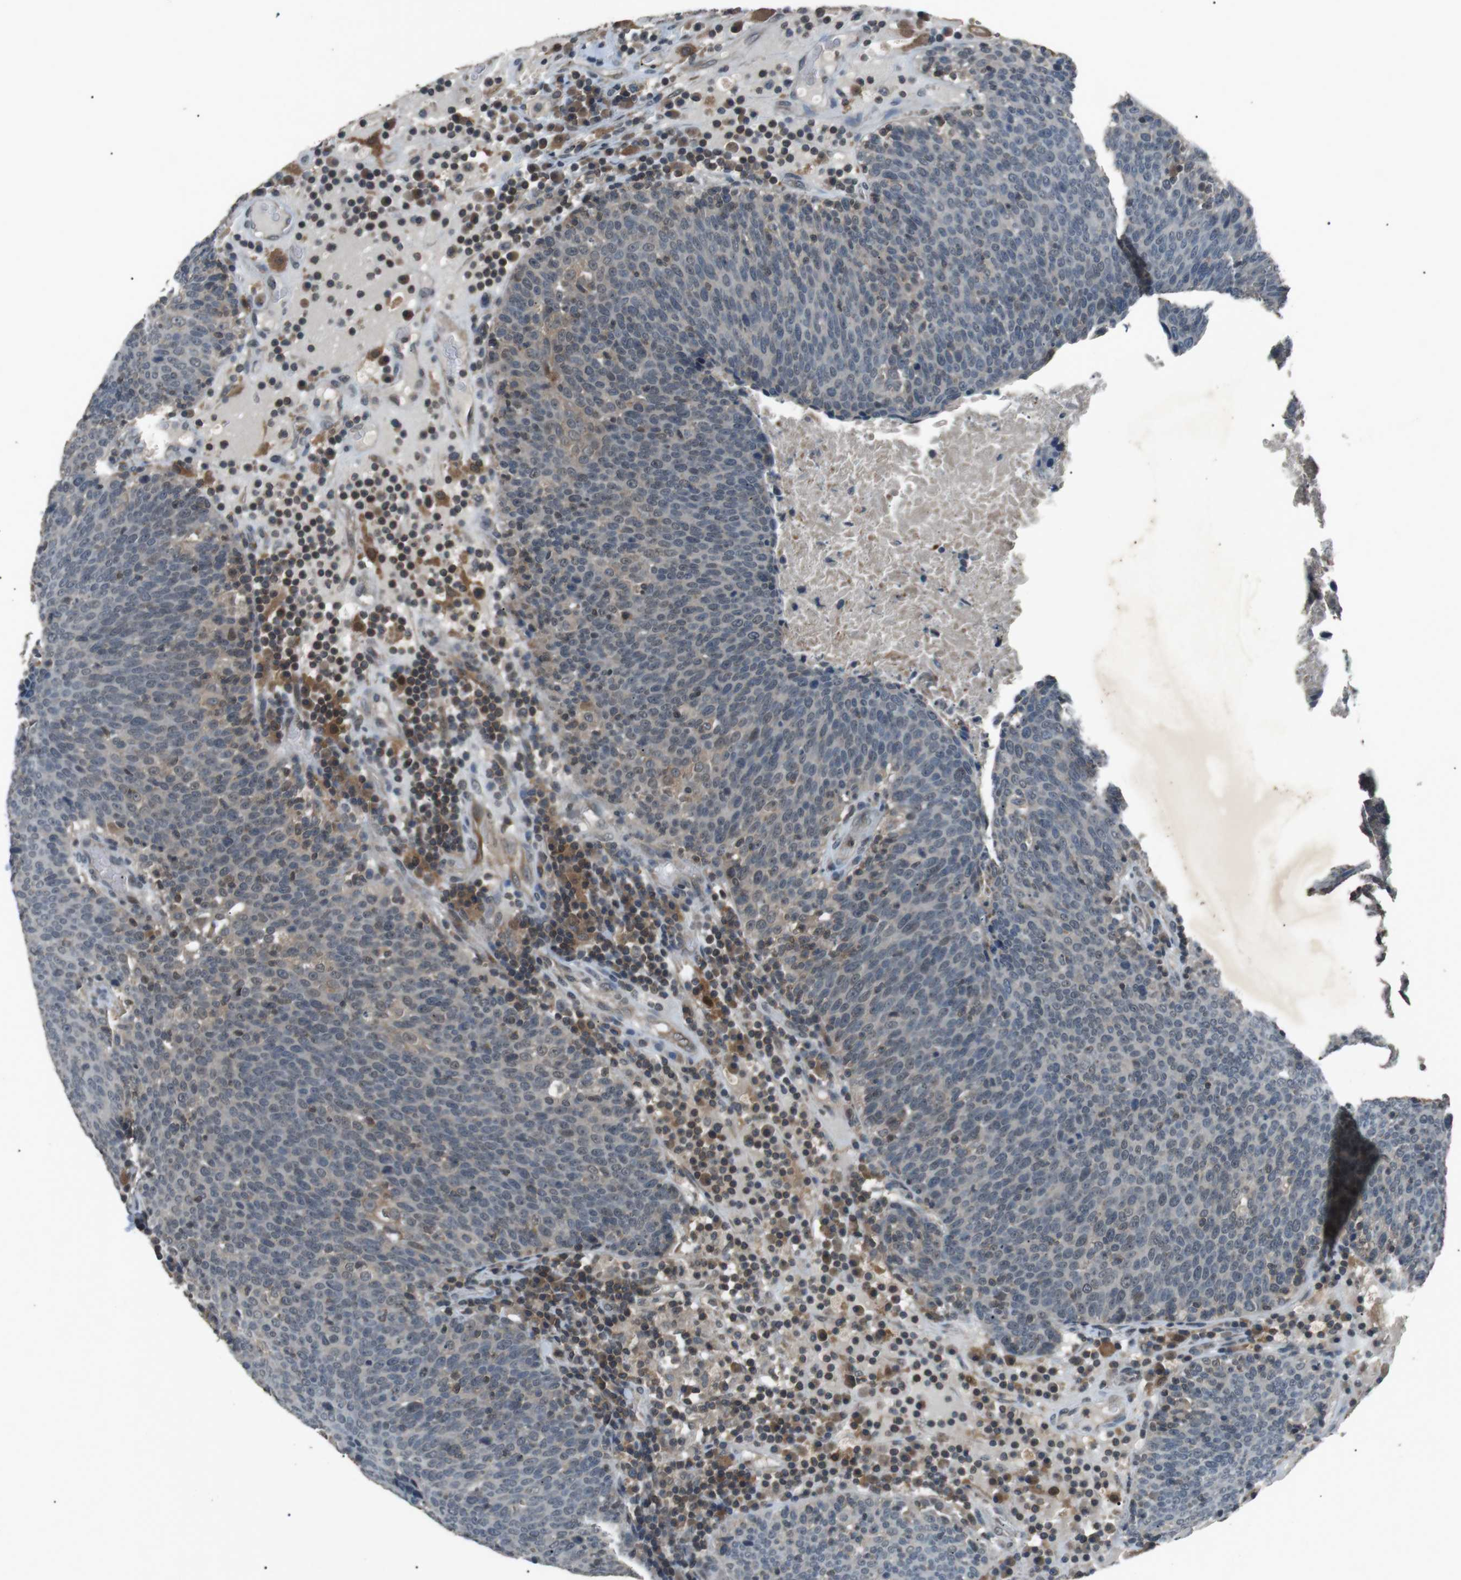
{"staining": {"intensity": "weak", "quantity": "<25%", "location": "cytoplasmic/membranous"}, "tissue": "head and neck cancer", "cell_type": "Tumor cells", "image_type": "cancer", "snomed": [{"axis": "morphology", "description": "Squamous cell carcinoma, NOS"}, {"axis": "morphology", "description": "Squamous cell carcinoma, metastatic, NOS"}, {"axis": "topography", "description": "Lymph node"}, {"axis": "topography", "description": "Head-Neck"}], "caption": "Head and neck squamous cell carcinoma was stained to show a protein in brown. There is no significant staining in tumor cells. The staining is performed using DAB (3,3'-diaminobenzidine) brown chromogen with nuclei counter-stained in using hematoxylin.", "gene": "NEK7", "patient": {"sex": "male", "age": 62}}